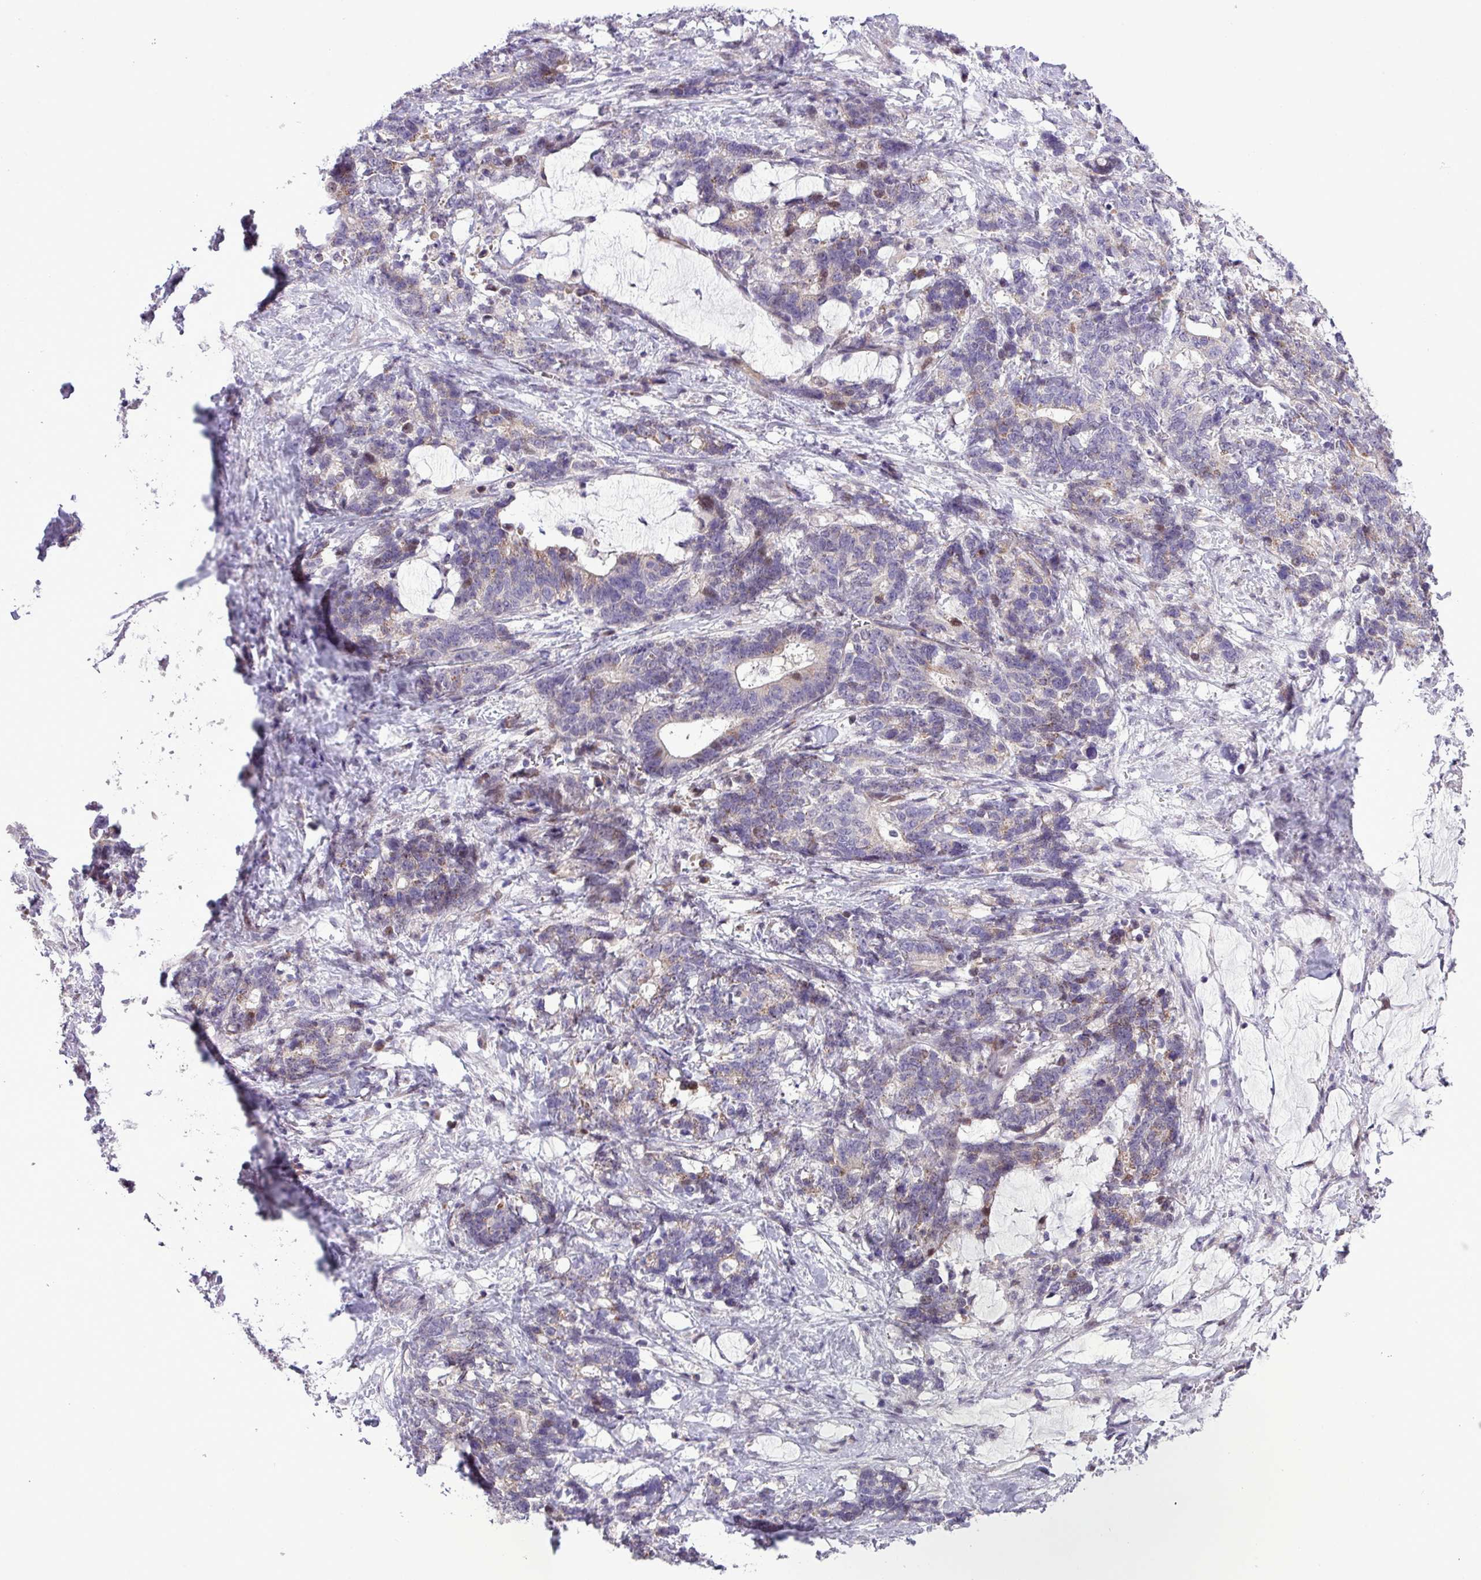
{"staining": {"intensity": "weak", "quantity": "<25%", "location": "cytoplasmic/membranous"}, "tissue": "stomach cancer", "cell_type": "Tumor cells", "image_type": "cancer", "snomed": [{"axis": "morphology", "description": "Normal tissue, NOS"}, {"axis": "morphology", "description": "Adenocarcinoma, NOS"}, {"axis": "topography", "description": "Stomach"}], "caption": "Tumor cells show no significant staining in adenocarcinoma (stomach).", "gene": "ZNF354A", "patient": {"sex": "female", "age": 64}}